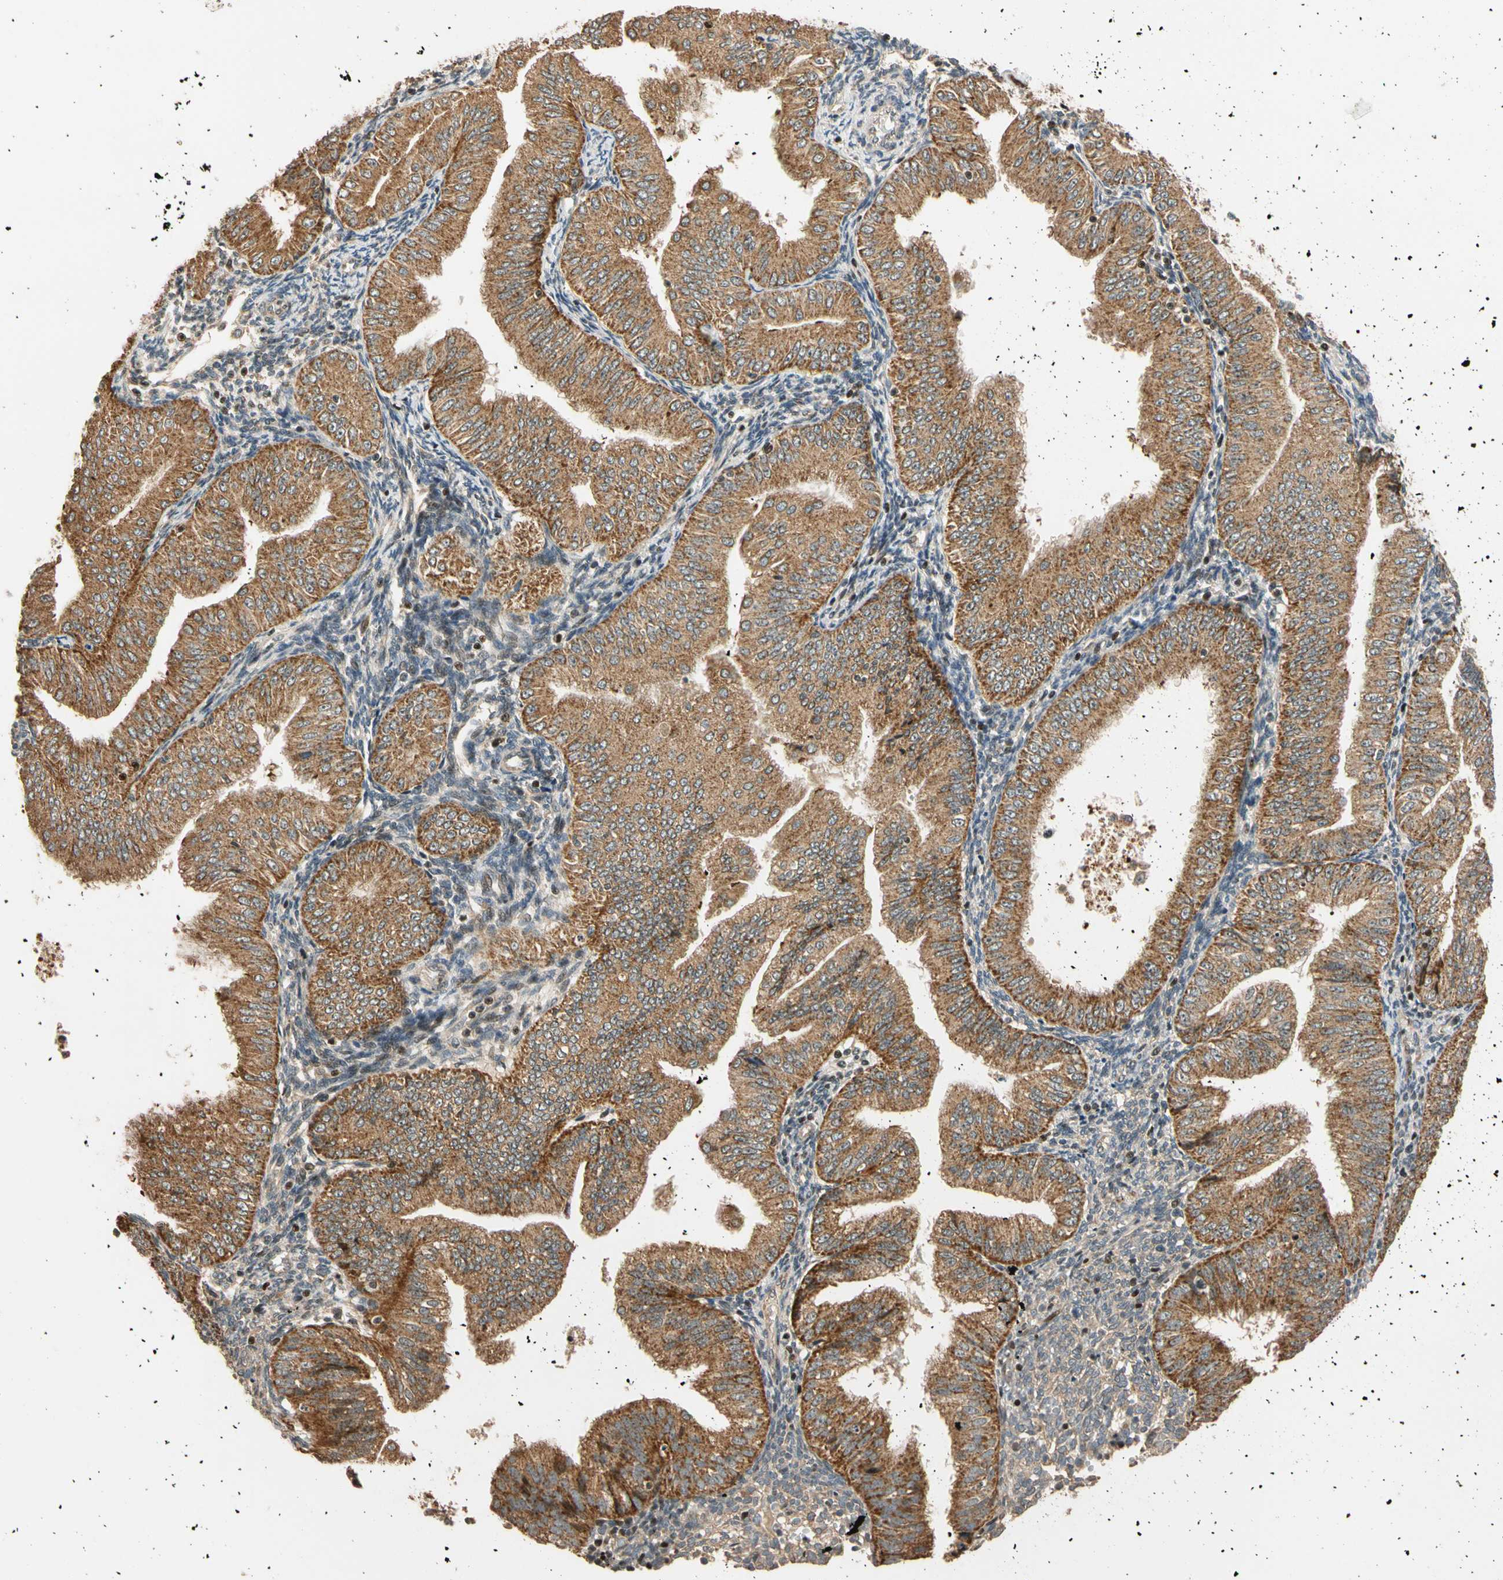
{"staining": {"intensity": "strong", "quantity": ">75%", "location": "cytoplasmic/membranous"}, "tissue": "endometrial cancer", "cell_type": "Tumor cells", "image_type": "cancer", "snomed": [{"axis": "morphology", "description": "Normal tissue, NOS"}, {"axis": "morphology", "description": "Adenocarcinoma, NOS"}, {"axis": "topography", "description": "Endometrium"}], "caption": "Immunohistochemistry of endometrial cancer exhibits high levels of strong cytoplasmic/membranous staining in about >75% of tumor cells. (Stains: DAB in brown, nuclei in blue, Microscopy: brightfield microscopy at high magnification).", "gene": "HECW1", "patient": {"sex": "female", "age": 53}}